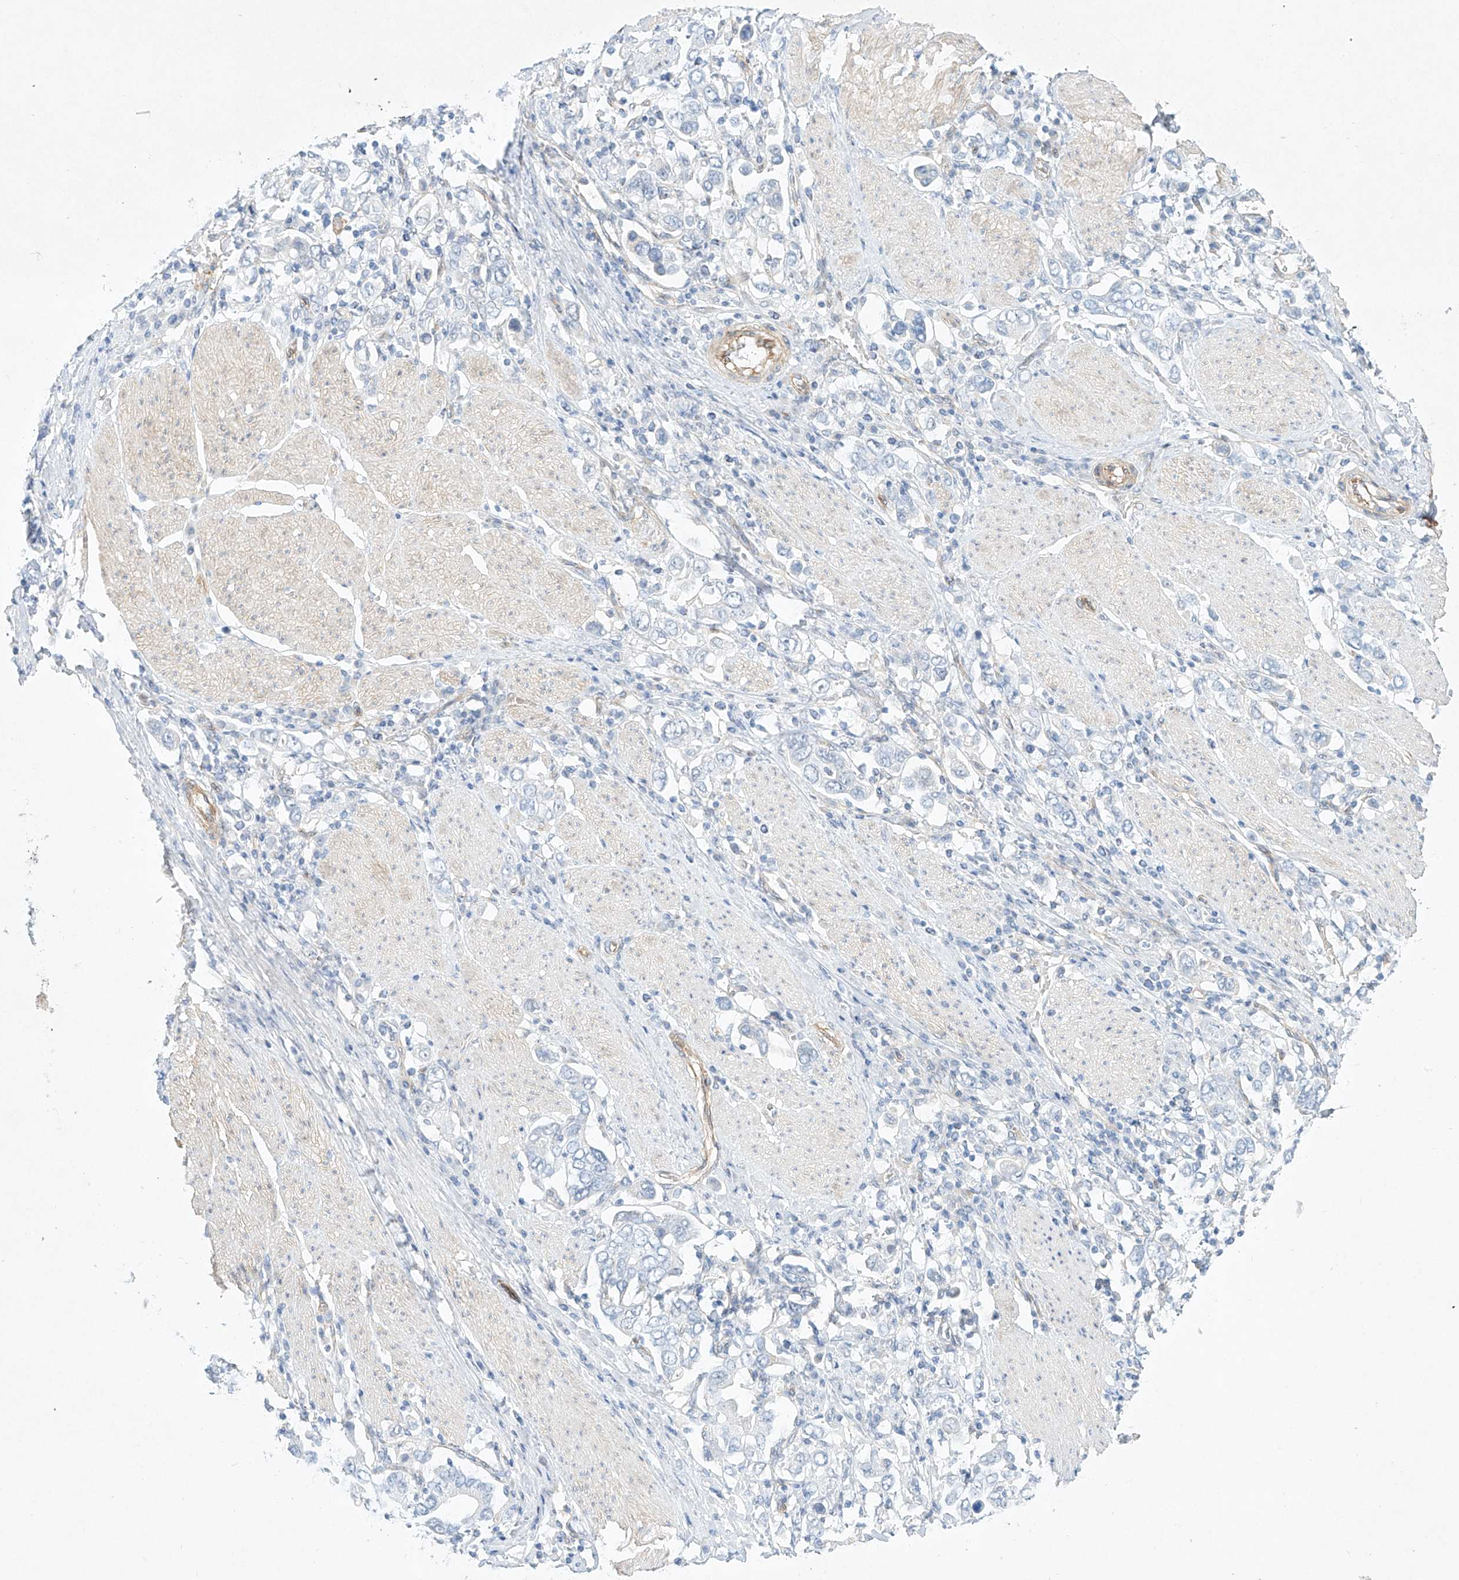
{"staining": {"intensity": "negative", "quantity": "none", "location": "none"}, "tissue": "stomach cancer", "cell_type": "Tumor cells", "image_type": "cancer", "snomed": [{"axis": "morphology", "description": "Adenocarcinoma, NOS"}, {"axis": "topography", "description": "Stomach, upper"}], "caption": "Micrograph shows no protein staining in tumor cells of stomach adenocarcinoma tissue. Brightfield microscopy of immunohistochemistry (IHC) stained with DAB (brown) and hematoxylin (blue), captured at high magnification.", "gene": "REEP2", "patient": {"sex": "male", "age": 62}}